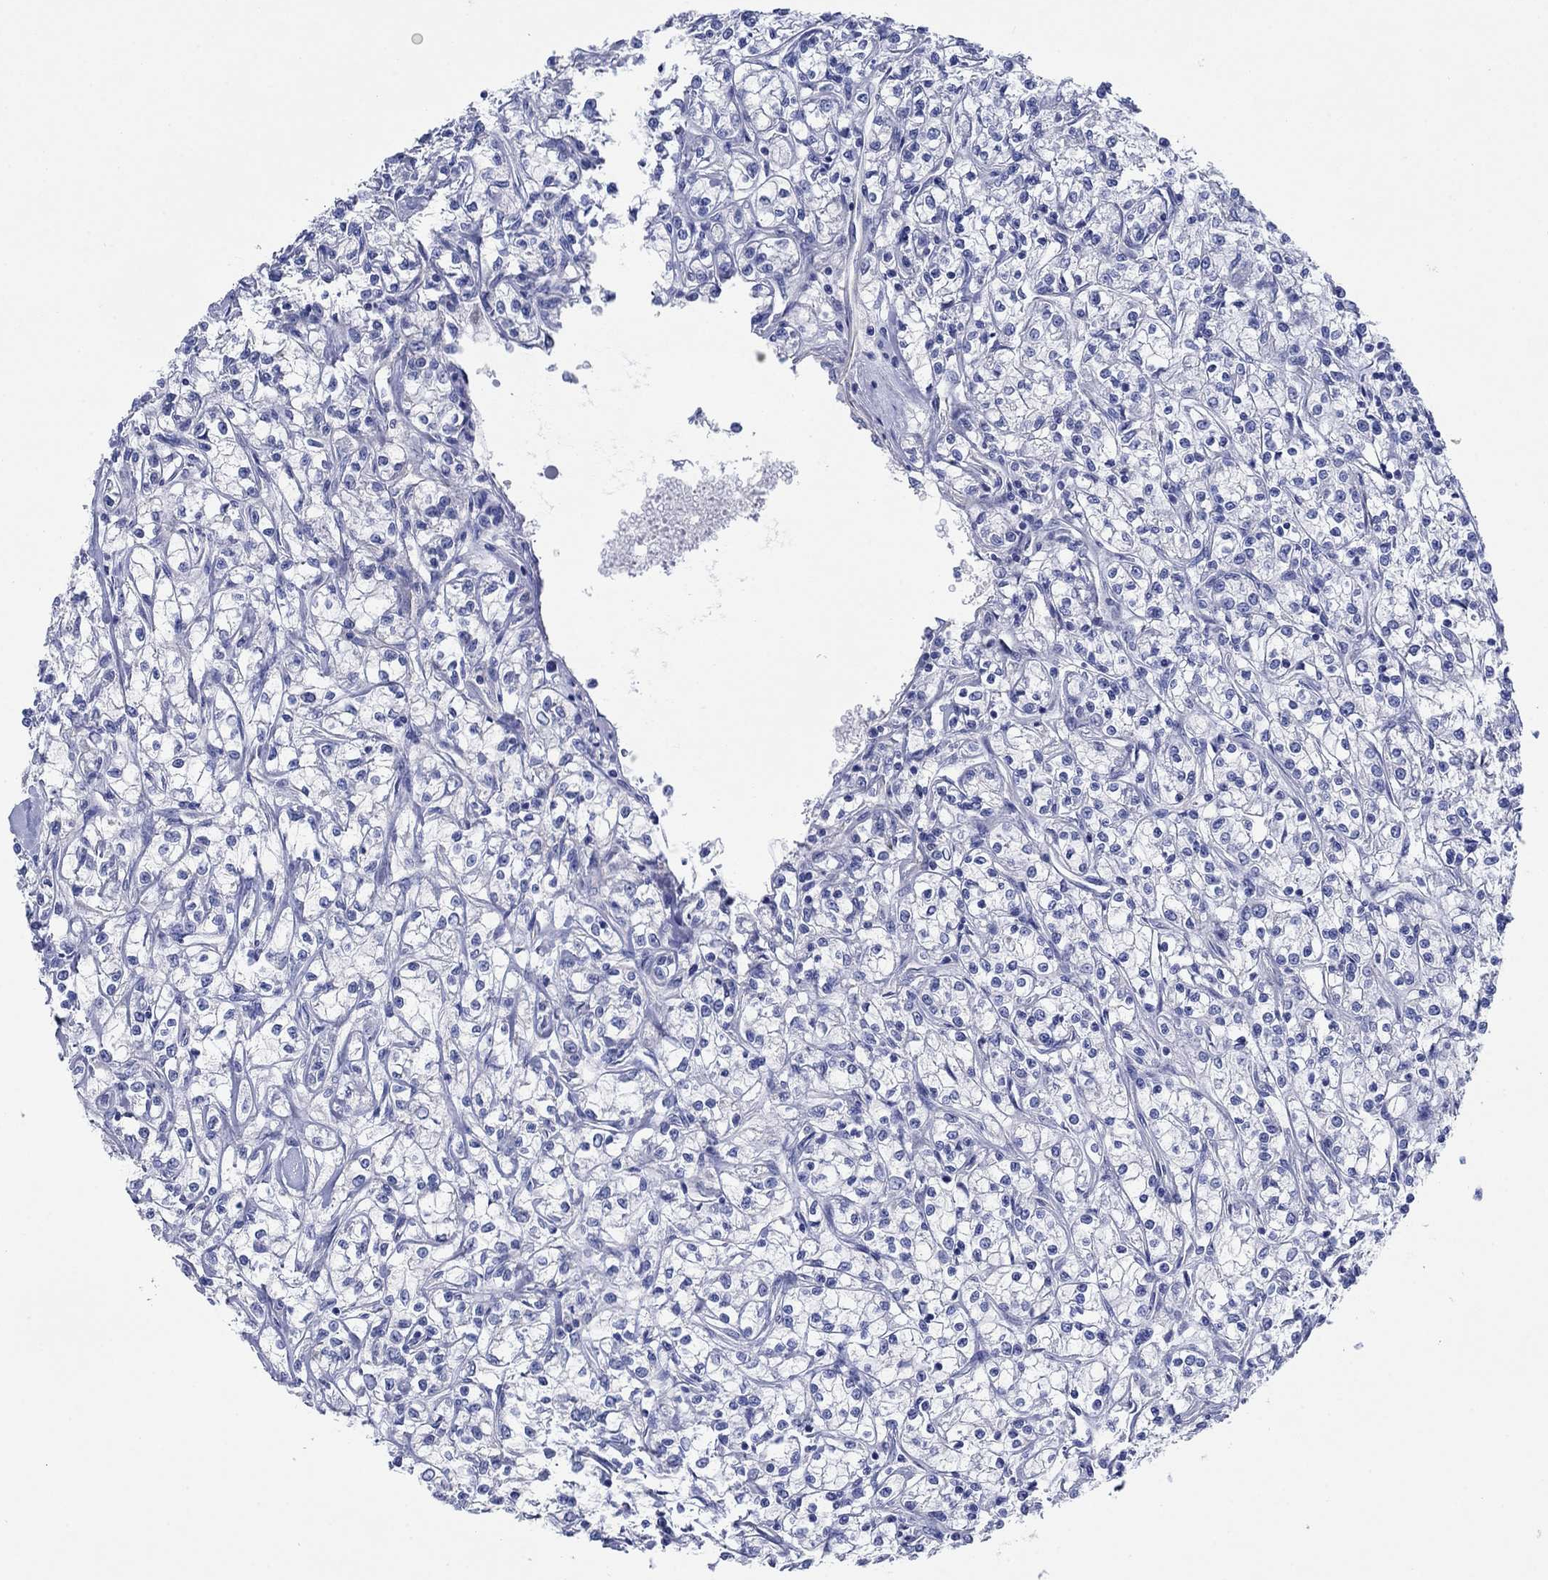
{"staining": {"intensity": "negative", "quantity": "none", "location": "none"}, "tissue": "renal cancer", "cell_type": "Tumor cells", "image_type": "cancer", "snomed": [{"axis": "morphology", "description": "Adenocarcinoma, NOS"}, {"axis": "topography", "description": "Kidney"}], "caption": "IHC of human adenocarcinoma (renal) exhibits no expression in tumor cells.", "gene": "TRIM16", "patient": {"sex": "female", "age": 59}}